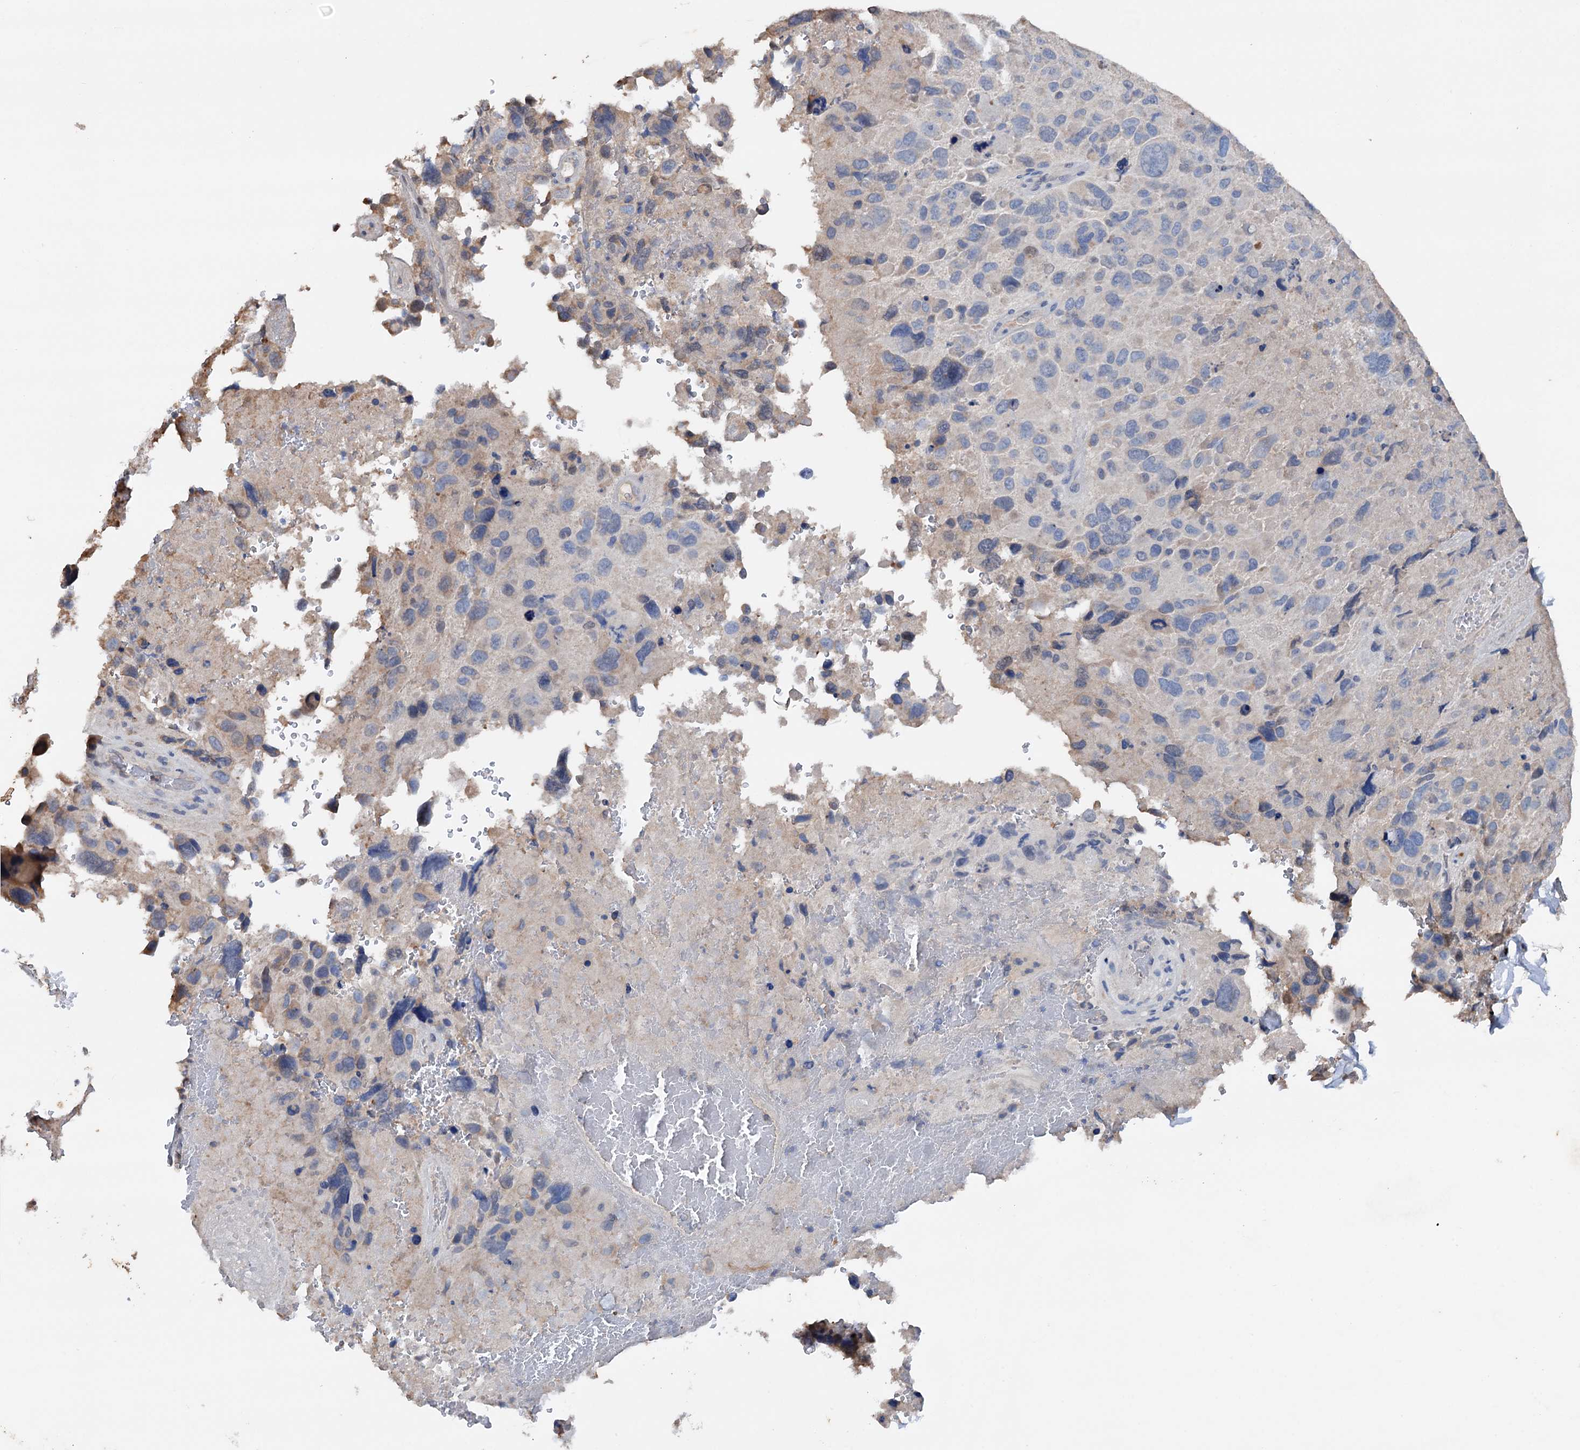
{"staining": {"intensity": "moderate", "quantity": "<25%", "location": "cytoplasmic/membranous"}, "tissue": "lung cancer", "cell_type": "Tumor cells", "image_type": "cancer", "snomed": [{"axis": "morphology", "description": "Adenocarcinoma, NOS"}, {"axis": "topography", "description": "Lung"}], "caption": "High-magnification brightfield microscopy of lung adenocarcinoma stained with DAB (brown) and counterstained with hematoxylin (blue). tumor cells exhibit moderate cytoplasmic/membranous staining is appreciated in approximately<25% of cells.", "gene": "ARL13A", "patient": {"sex": "male", "age": 67}}